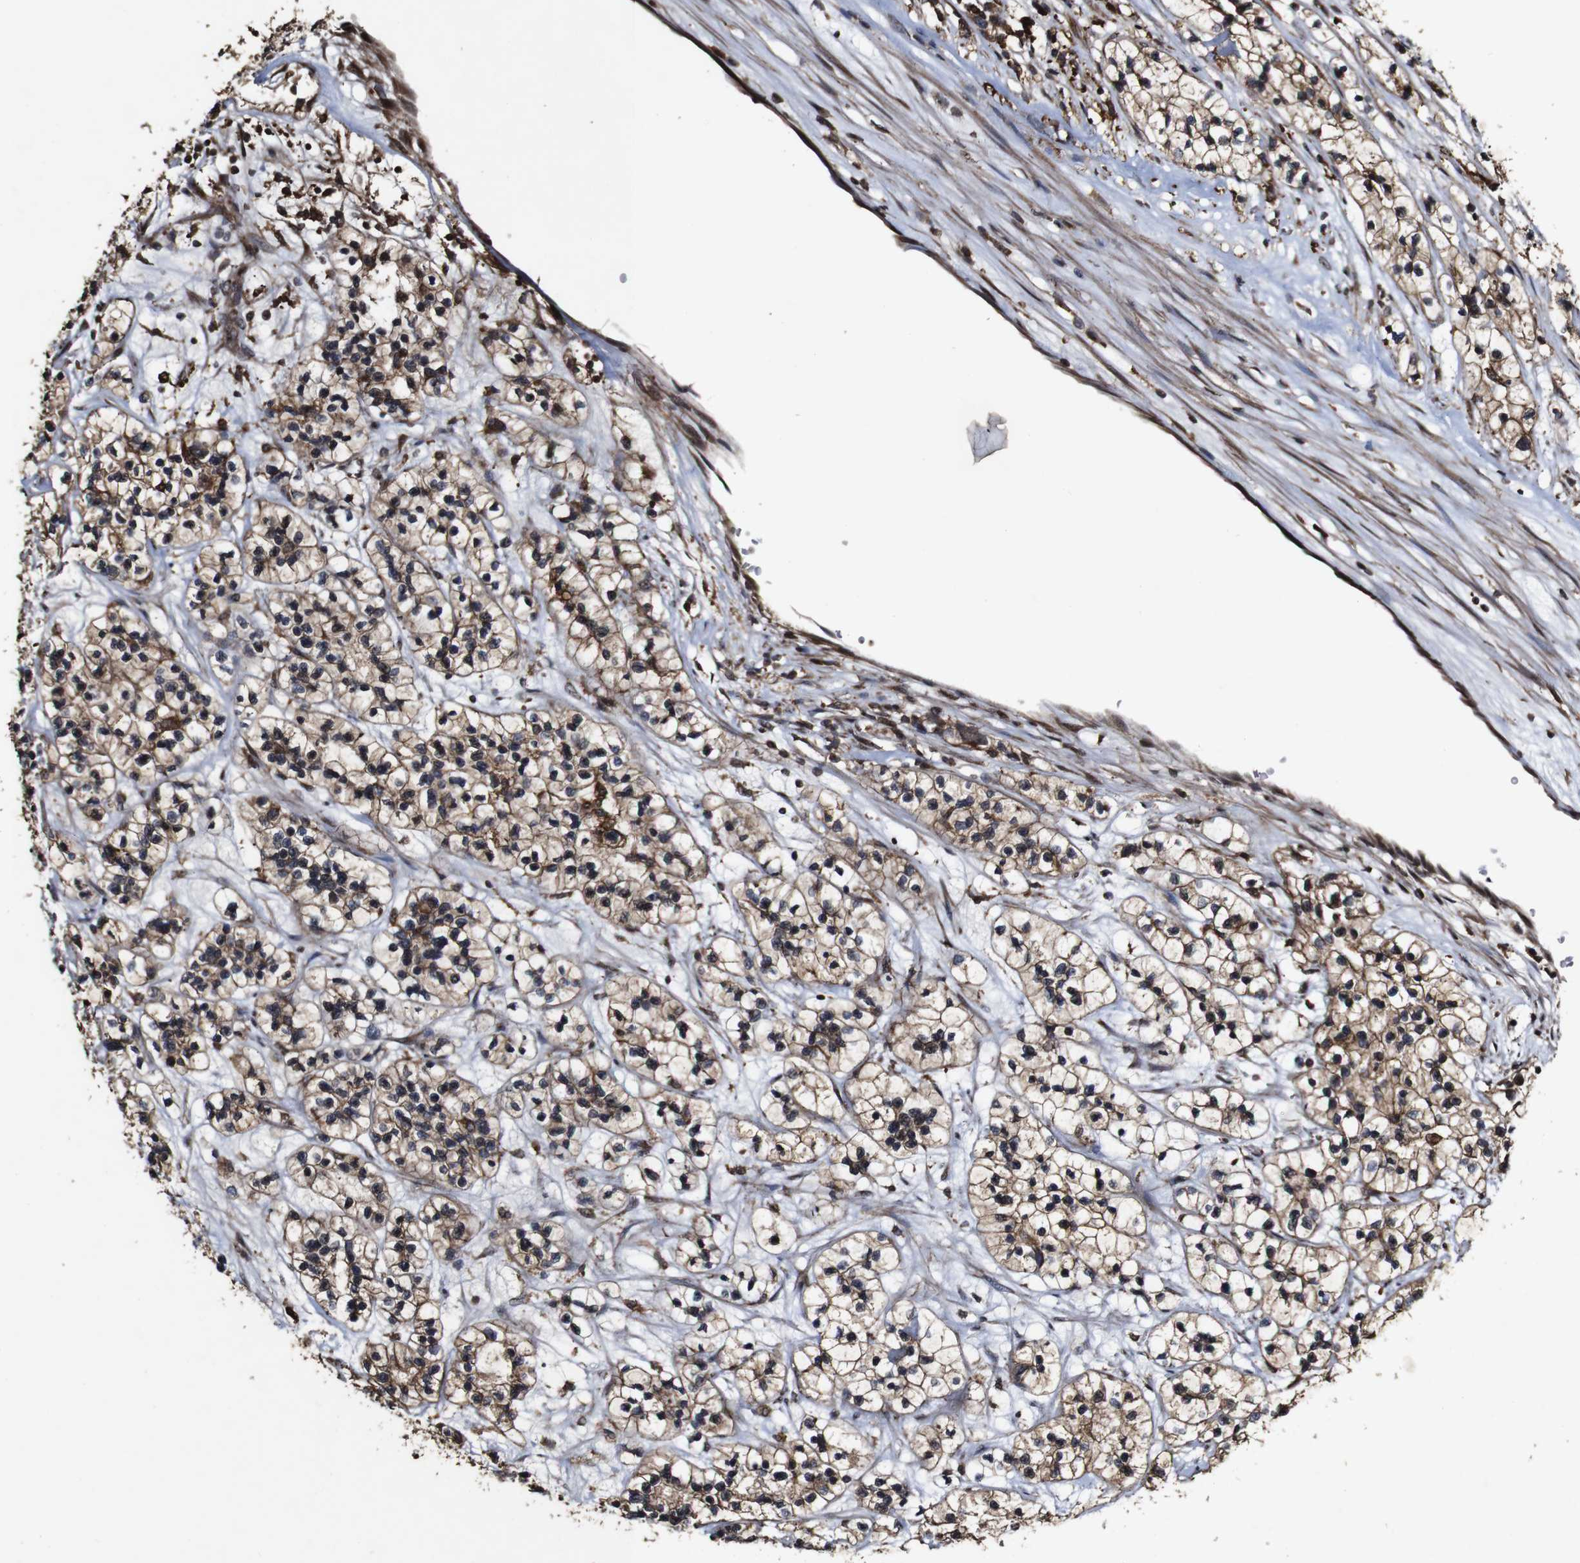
{"staining": {"intensity": "moderate", "quantity": "25%-75%", "location": "cytoplasmic/membranous"}, "tissue": "renal cancer", "cell_type": "Tumor cells", "image_type": "cancer", "snomed": [{"axis": "morphology", "description": "Adenocarcinoma, NOS"}, {"axis": "topography", "description": "Kidney"}], "caption": "High-magnification brightfield microscopy of renal cancer stained with DAB (3,3'-diaminobenzidine) (brown) and counterstained with hematoxylin (blue). tumor cells exhibit moderate cytoplasmic/membranous expression is seen in approximately25%-75% of cells. Nuclei are stained in blue.", "gene": "BTN3A3", "patient": {"sex": "female", "age": 57}}